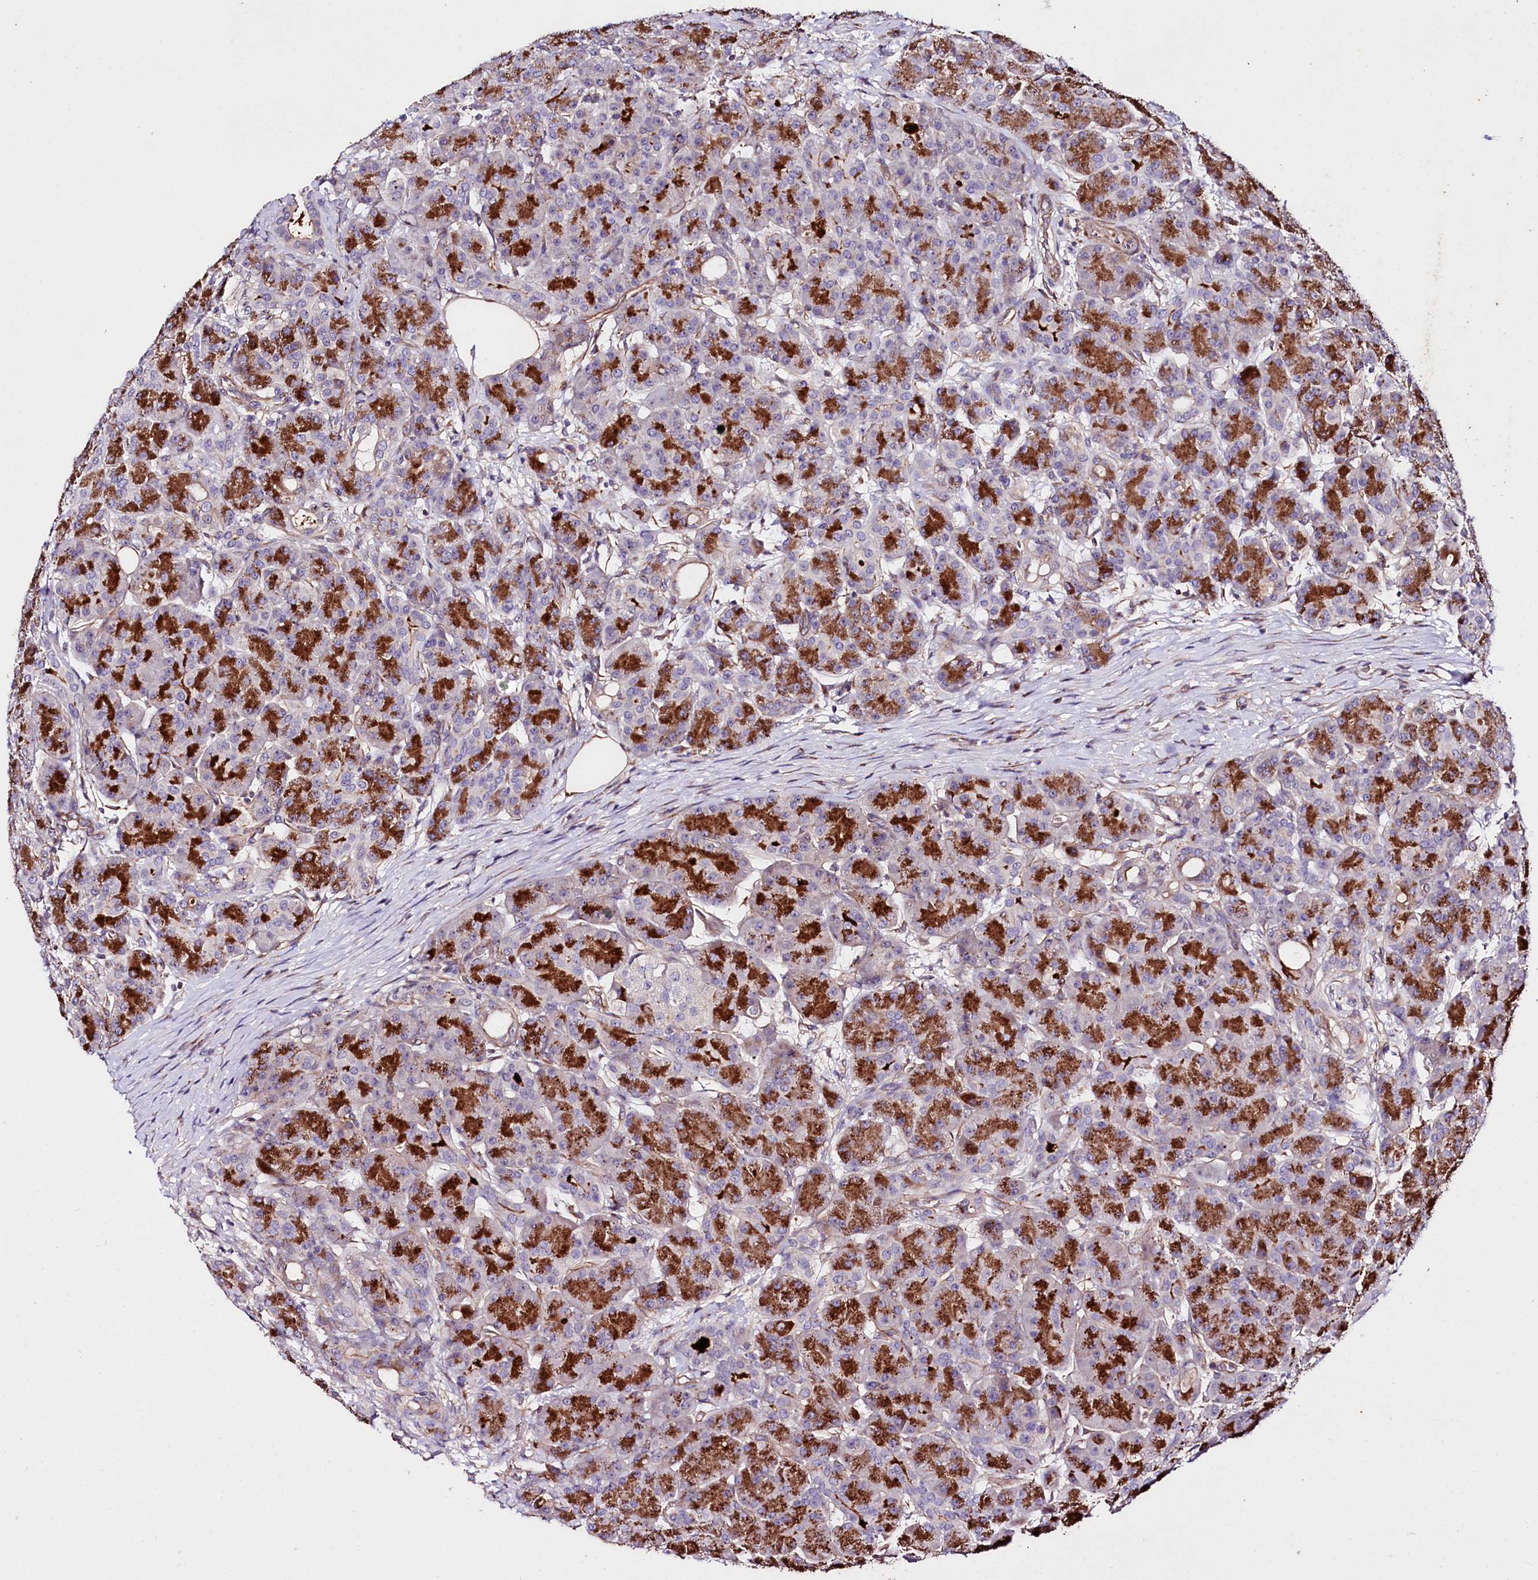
{"staining": {"intensity": "strong", "quantity": ">75%", "location": "cytoplasmic/membranous"}, "tissue": "pancreas", "cell_type": "Exocrine glandular cells", "image_type": "normal", "snomed": [{"axis": "morphology", "description": "Normal tissue, NOS"}, {"axis": "topography", "description": "Pancreas"}], "caption": "Protein staining of benign pancreas reveals strong cytoplasmic/membranous staining in approximately >75% of exocrine glandular cells.", "gene": "SLC7A1", "patient": {"sex": "male", "age": 63}}